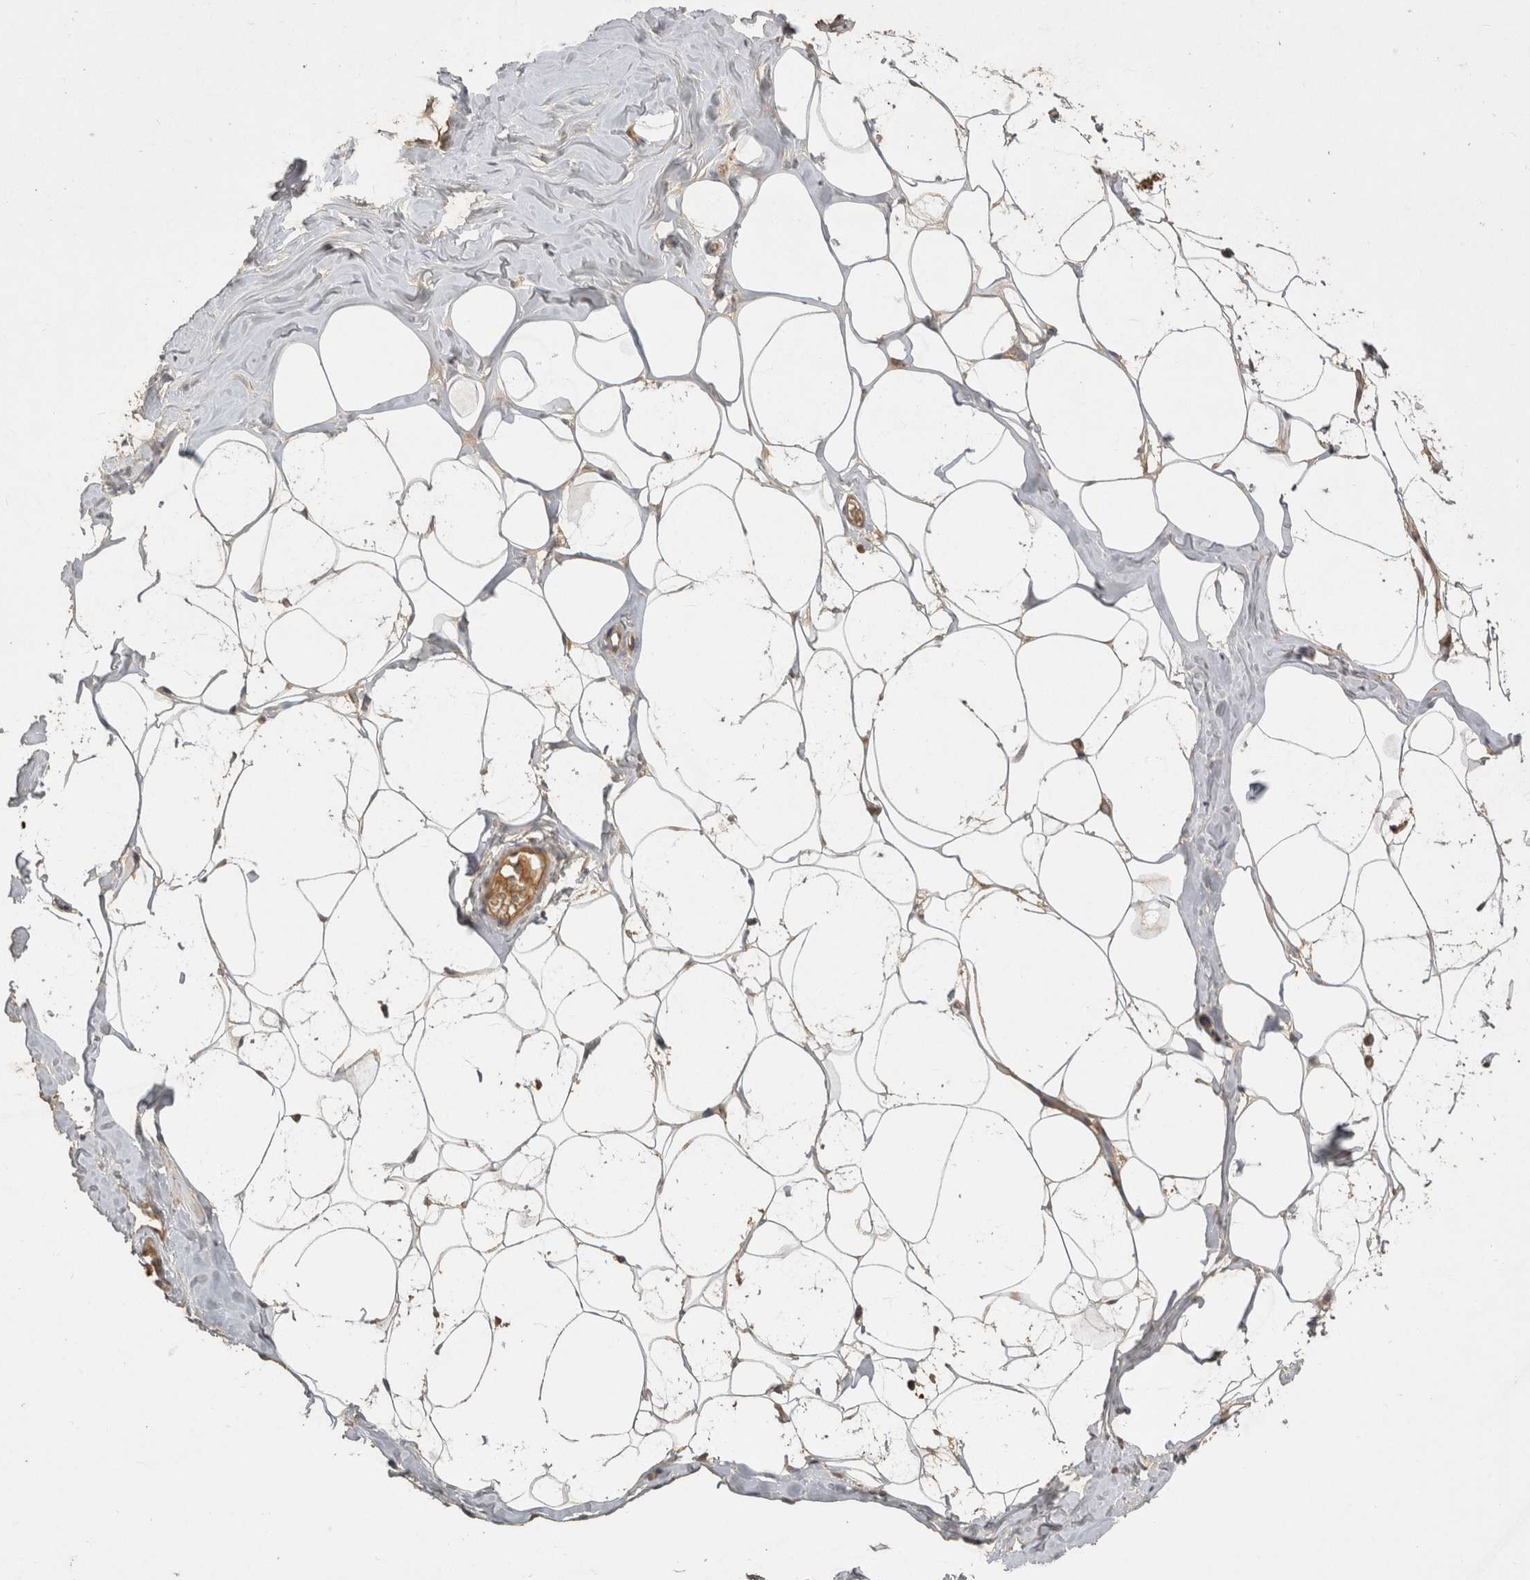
{"staining": {"intensity": "moderate", "quantity": ">75%", "location": "cytoplasmic/membranous"}, "tissue": "adipose tissue", "cell_type": "Adipocytes", "image_type": "normal", "snomed": [{"axis": "morphology", "description": "Normal tissue, NOS"}, {"axis": "morphology", "description": "Fibrosis, NOS"}, {"axis": "topography", "description": "Breast"}, {"axis": "topography", "description": "Adipose tissue"}], "caption": "Moderate cytoplasmic/membranous staining for a protein is appreciated in about >75% of adipocytes of unremarkable adipose tissue using IHC.", "gene": "PPP1R42", "patient": {"sex": "female", "age": 39}}